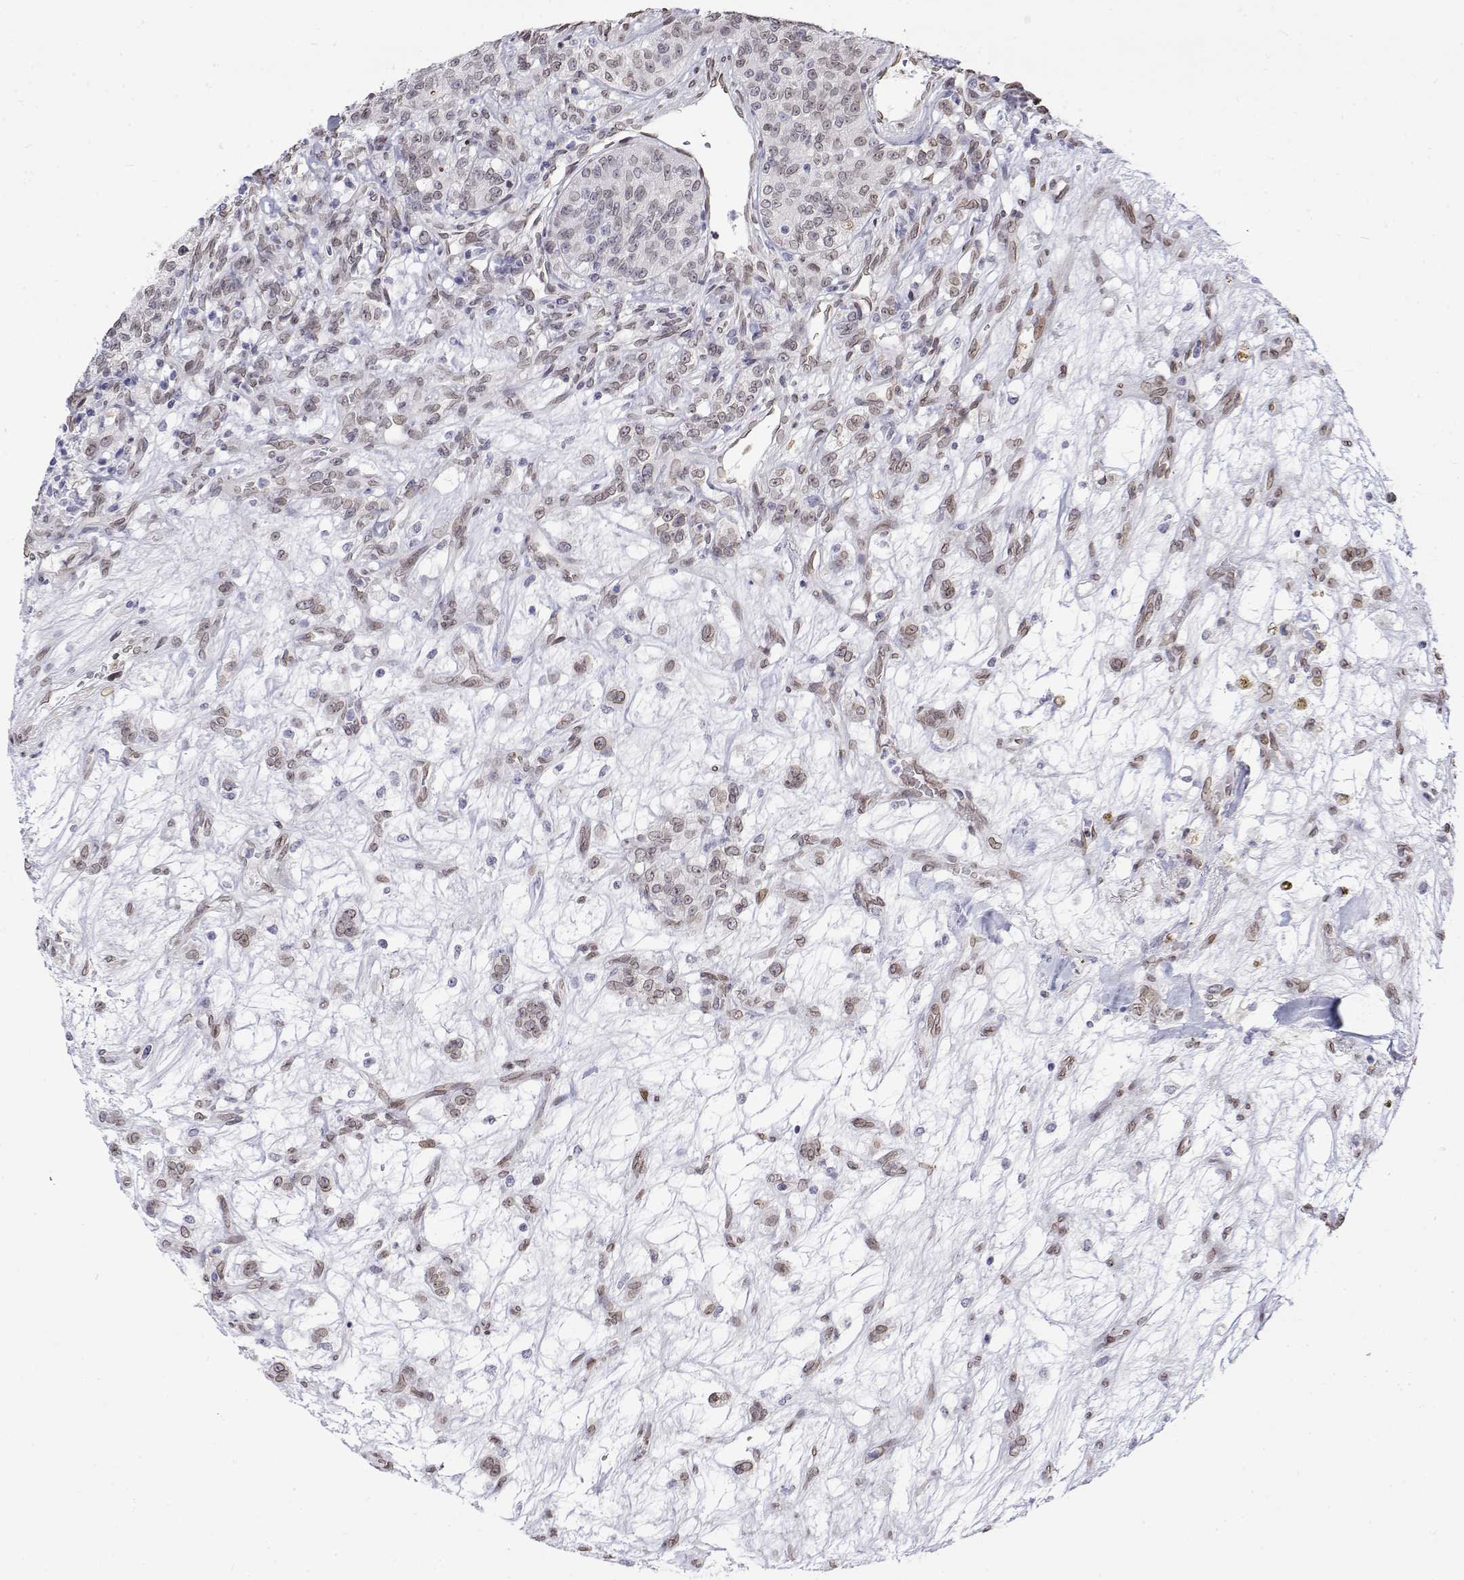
{"staining": {"intensity": "weak", "quantity": "25%-75%", "location": "nuclear"}, "tissue": "renal cancer", "cell_type": "Tumor cells", "image_type": "cancer", "snomed": [{"axis": "morphology", "description": "Adenocarcinoma, NOS"}, {"axis": "topography", "description": "Kidney"}], "caption": "About 25%-75% of tumor cells in renal cancer show weak nuclear protein expression as visualized by brown immunohistochemical staining.", "gene": "ZNF532", "patient": {"sex": "female", "age": 63}}